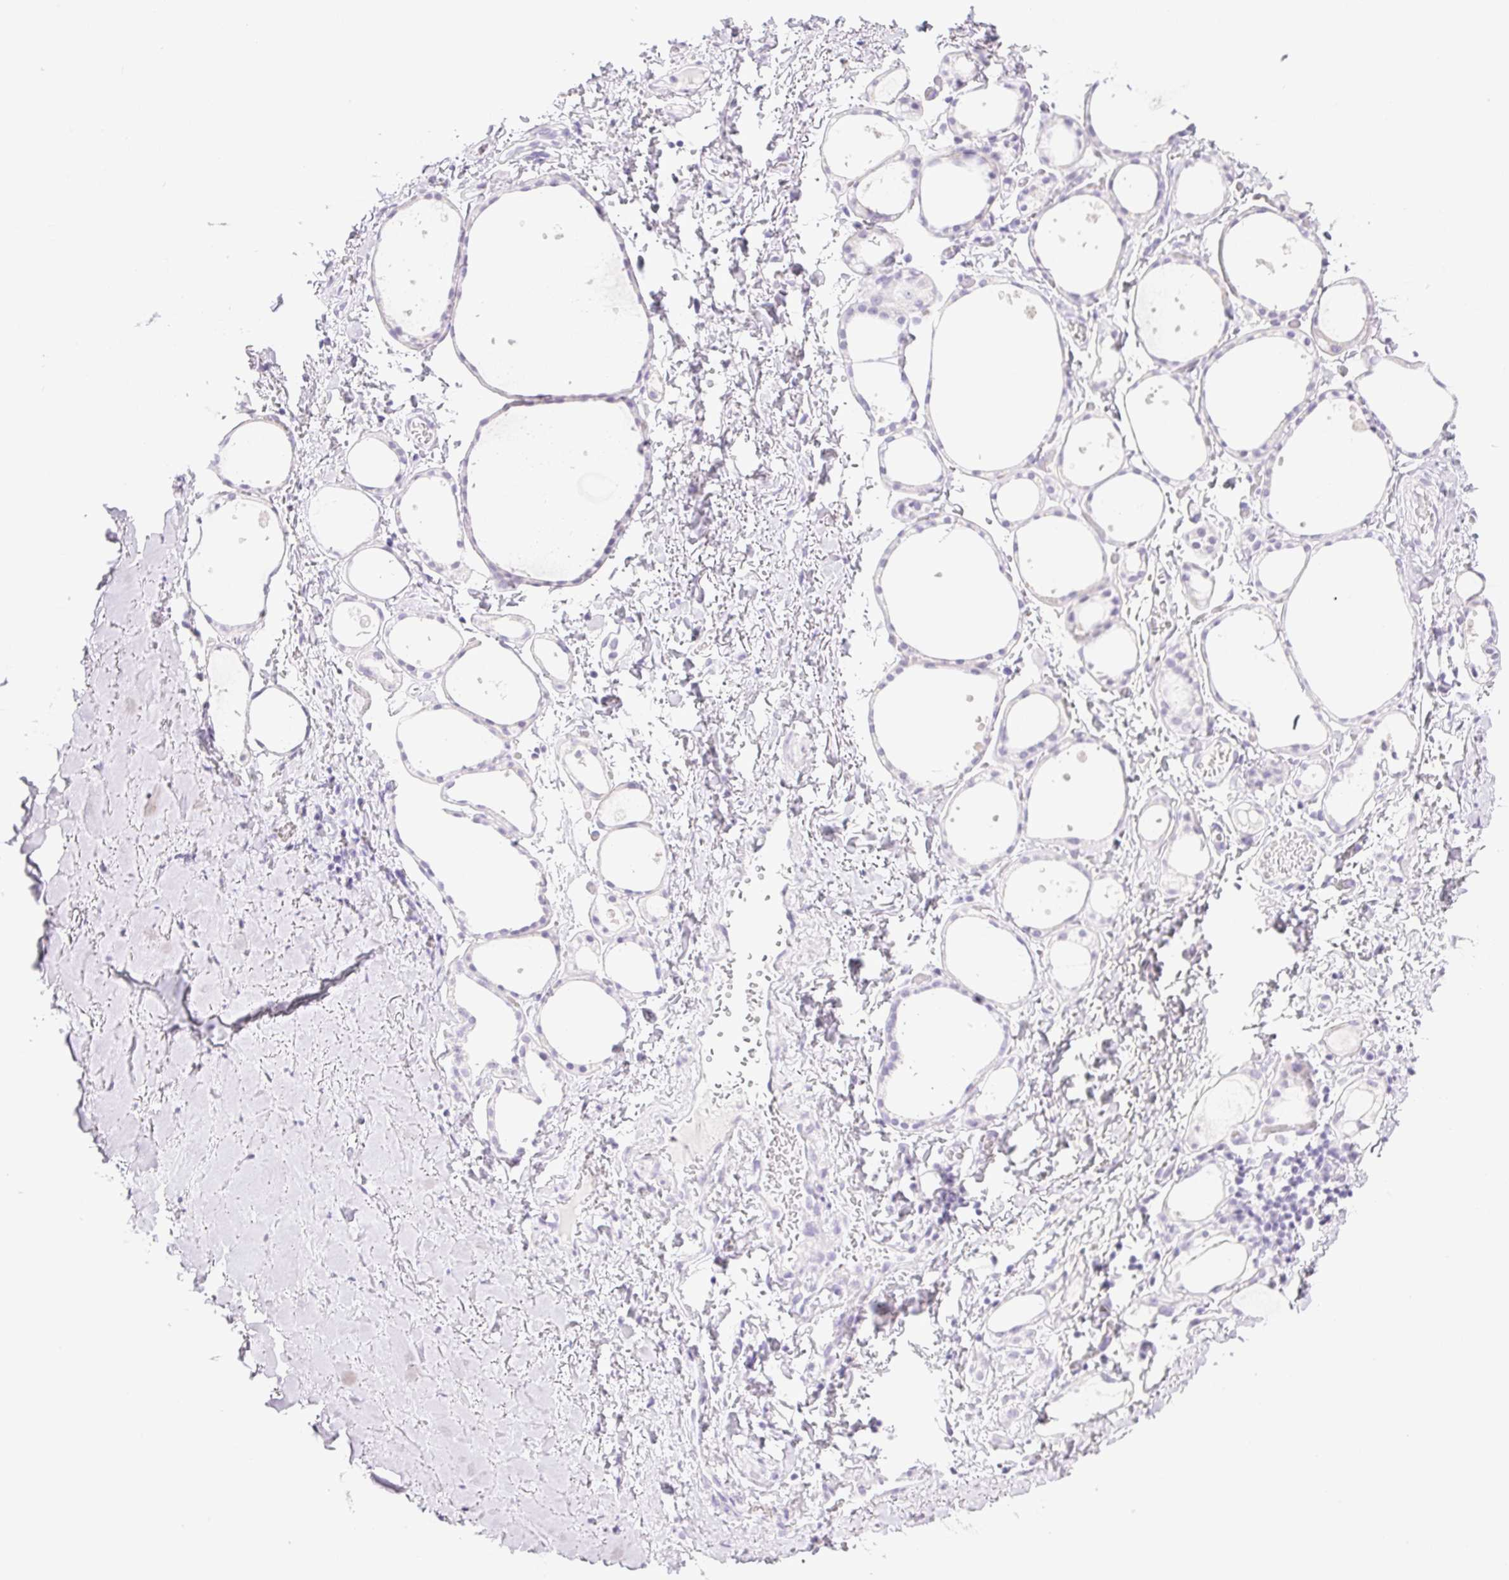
{"staining": {"intensity": "negative", "quantity": "none", "location": "none"}, "tissue": "thyroid gland", "cell_type": "Glandular cells", "image_type": "normal", "snomed": [{"axis": "morphology", "description": "Normal tissue, NOS"}, {"axis": "topography", "description": "Thyroid gland"}], "caption": "Human thyroid gland stained for a protein using immunohistochemistry (IHC) shows no staining in glandular cells.", "gene": "CPB1", "patient": {"sex": "male", "age": 68}}